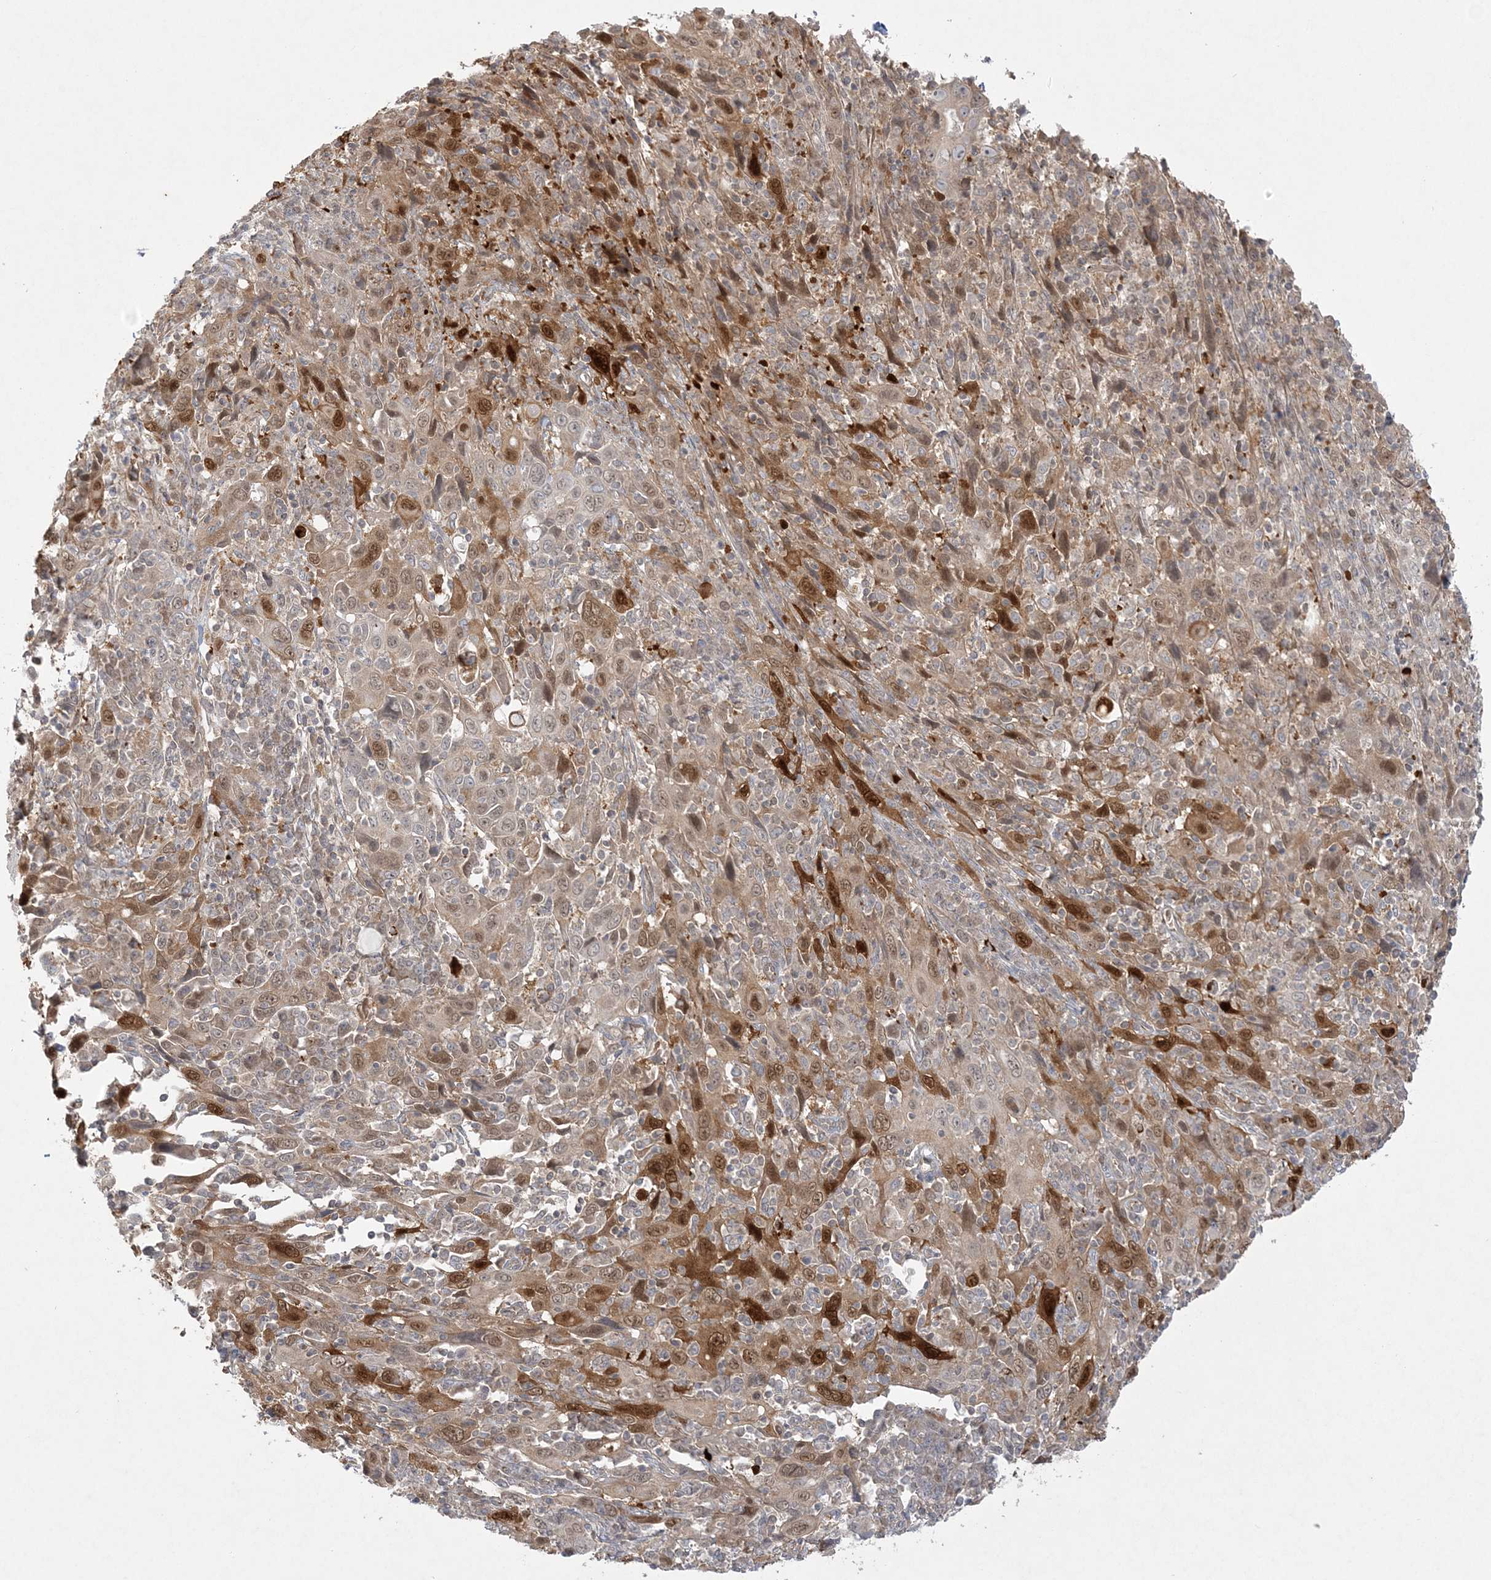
{"staining": {"intensity": "moderate", "quantity": ">75%", "location": "cytoplasmic/membranous,nuclear"}, "tissue": "cervical cancer", "cell_type": "Tumor cells", "image_type": "cancer", "snomed": [{"axis": "morphology", "description": "Squamous cell carcinoma, NOS"}, {"axis": "topography", "description": "Cervix"}], "caption": "There is medium levels of moderate cytoplasmic/membranous and nuclear staining in tumor cells of cervical squamous cell carcinoma, as demonstrated by immunohistochemical staining (brown color).", "gene": "INPP1", "patient": {"sex": "female", "age": 46}}